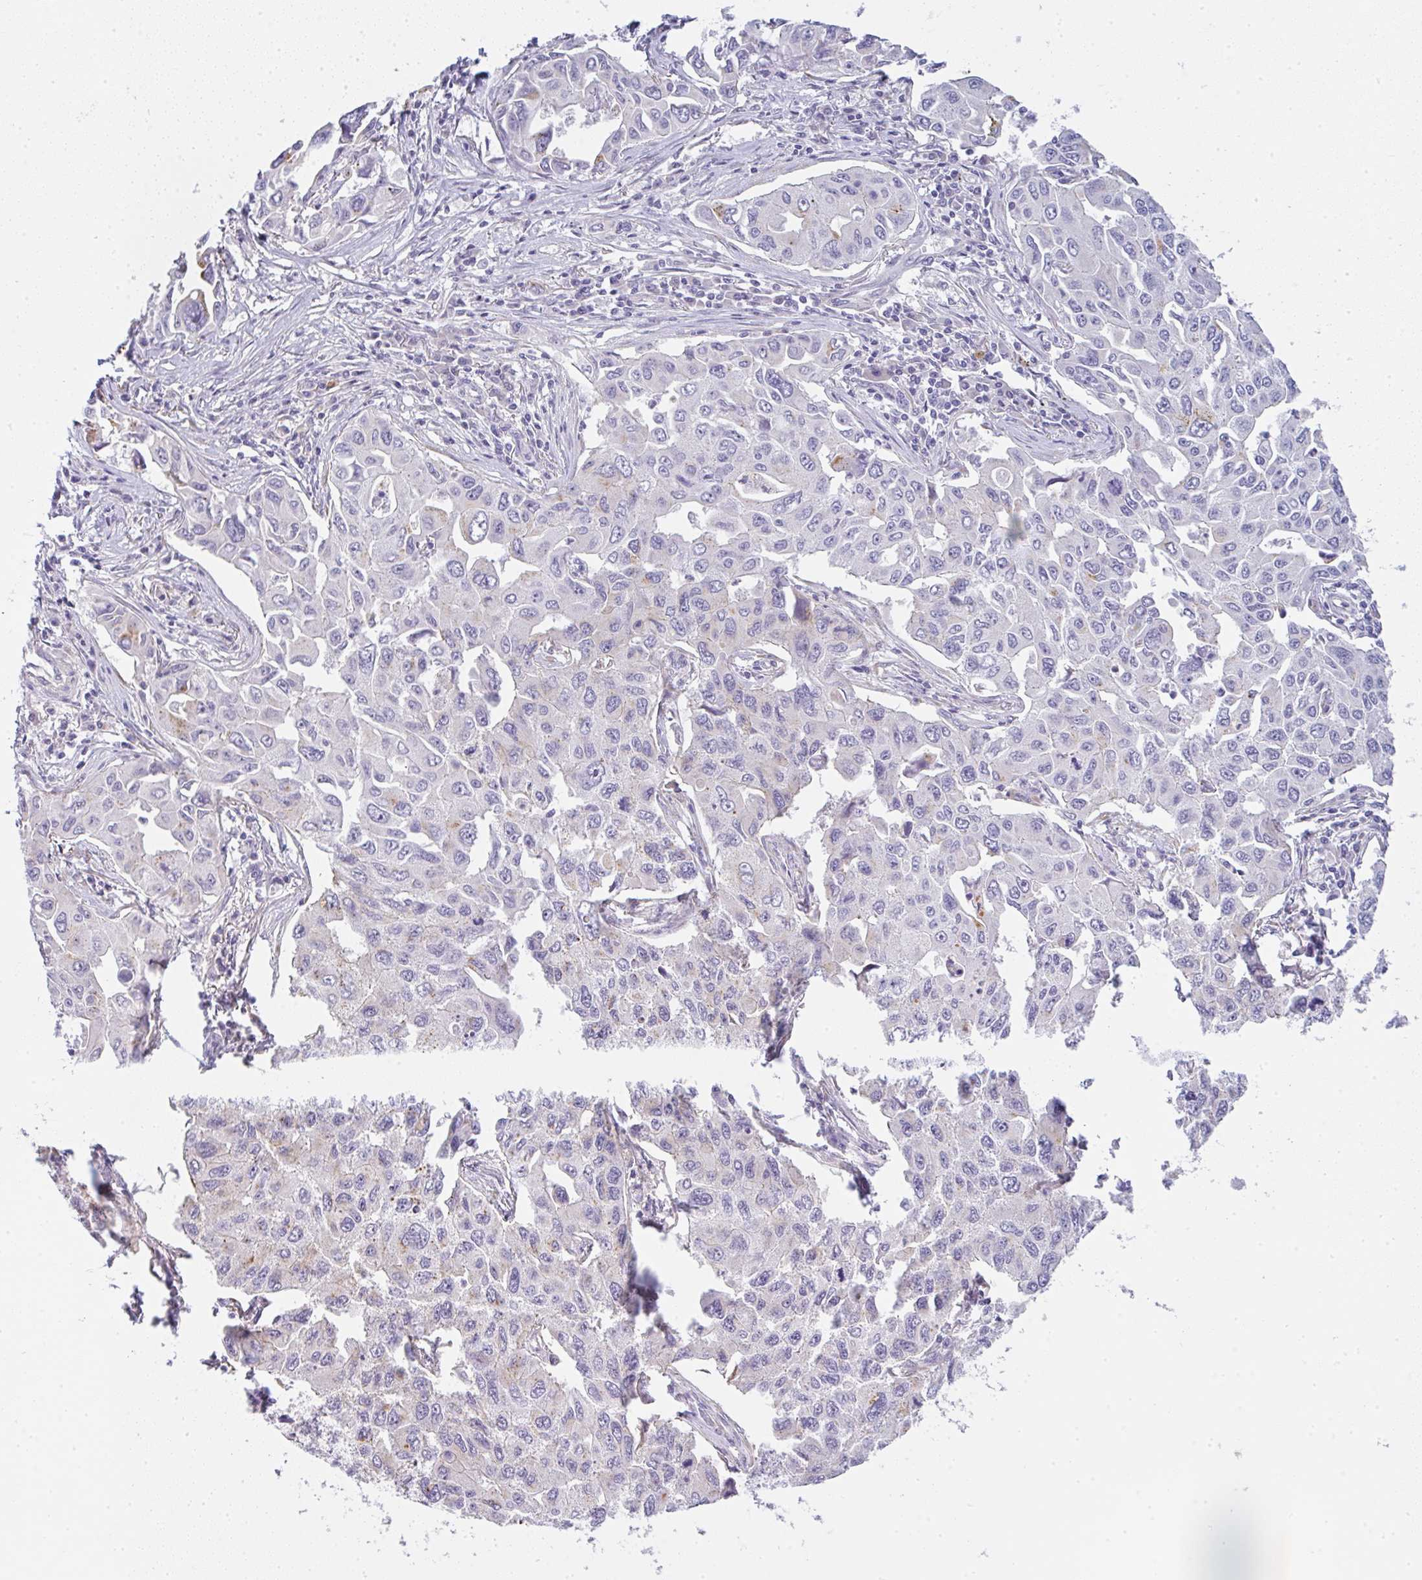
{"staining": {"intensity": "moderate", "quantity": "<25%", "location": "cytoplasmic/membranous"}, "tissue": "lung cancer", "cell_type": "Tumor cells", "image_type": "cancer", "snomed": [{"axis": "morphology", "description": "Adenocarcinoma, NOS"}, {"axis": "topography", "description": "Lung"}], "caption": "Lung cancer tissue shows moderate cytoplasmic/membranous positivity in about <25% of tumor cells (DAB IHC, brown staining for protein, blue staining for nuclei).", "gene": "LPAR4", "patient": {"sex": "male", "age": 64}}